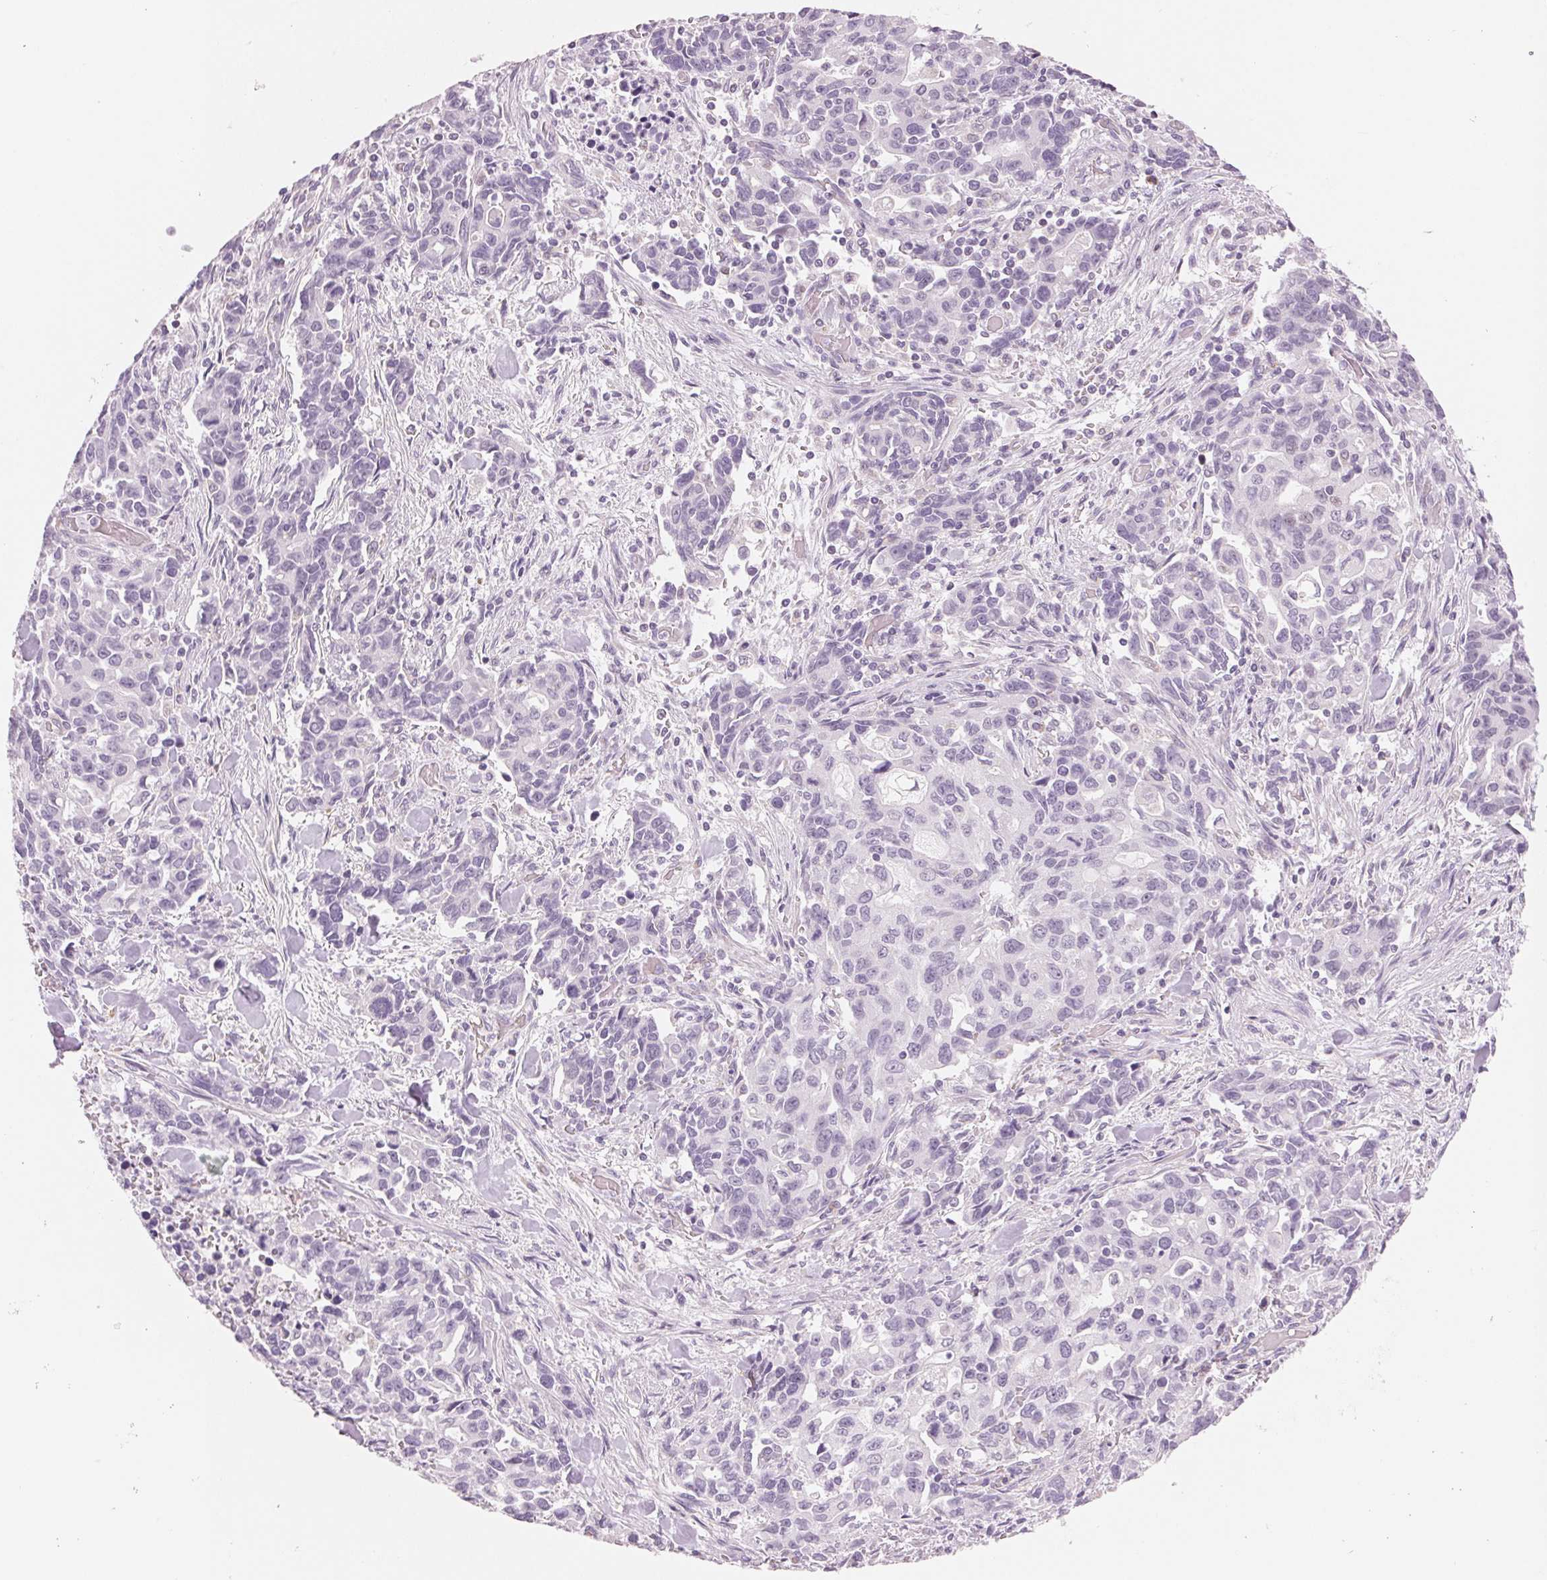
{"staining": {"intensity": "negative", "quantity": "none", "location": "none"}, "tissue": "stomach cancer", "cell_type": "Tumor cells", "image_type": "cancer", "snomed": [{"axis": "morphology", "description": "Adenocarcinoma, NOS"}, {"axis": "topography", "description": "Stomach, upper"}], "caption": "There is no significant expression in tumor cells of stomach adenocarcinoma. (DAB (3,3'-diaminobenzidine) IHC visualized using brightfield microscopy, high magnification).", "gene": "HOXB13", "patient": {"sex": "male", "age": 85}}